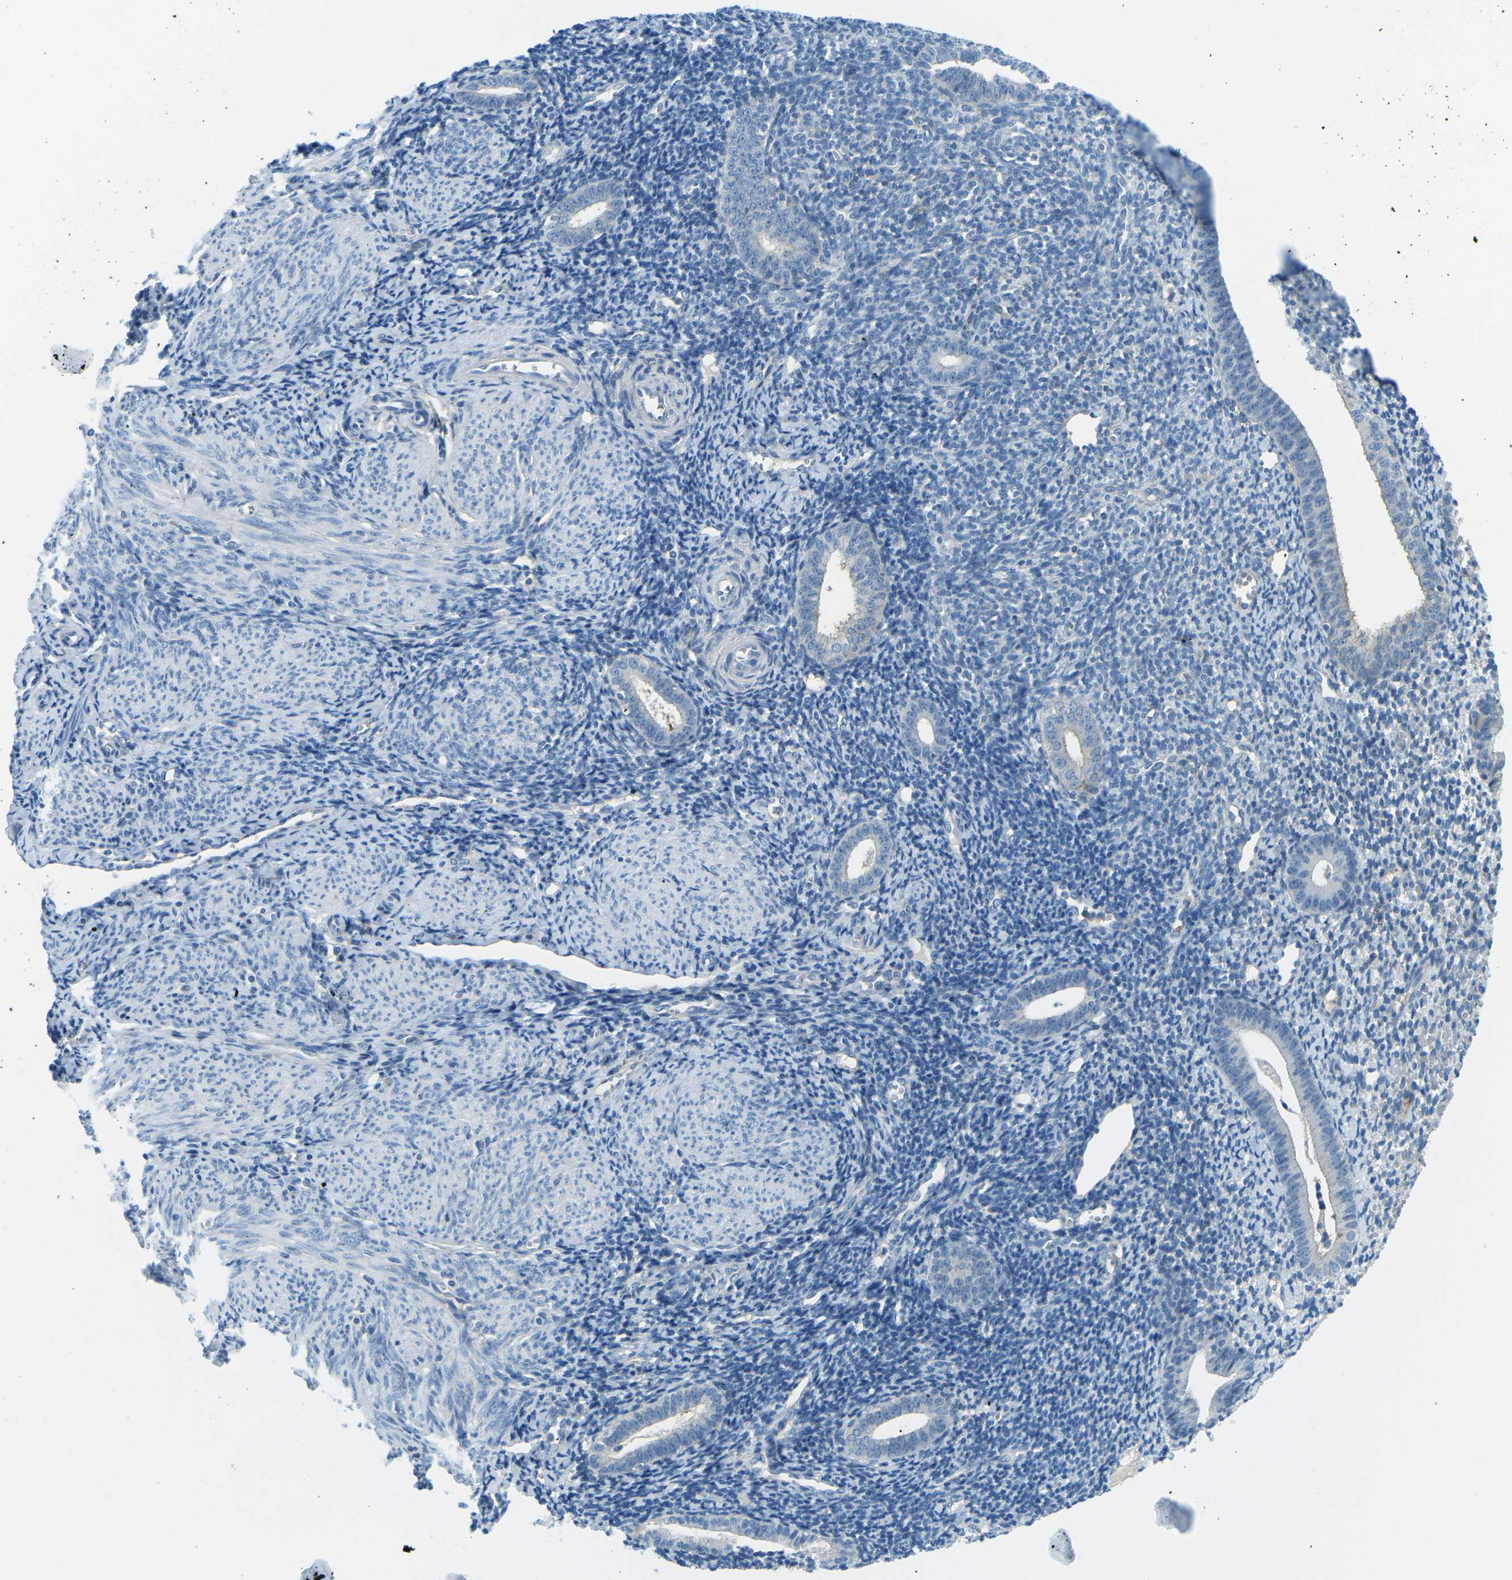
{"staining": {"intensity": "negative", "quantity": "none", "location": "none"}, "tissue": "endometrium", "cell_type": "Cells in endometrial stroma", "image_type": "normal", "snomed": [{"axis": "morphology", "description": "Normal tissue, NOS"}, {"axis": "topography", "description": "Endometrium"}], "caption": "This is an immunohistochemistry (IHC) photomicrograph of unremarkable human endometrium. There is no expression in cells in endometrial stroma.", "gene": "CD47", "patient": {"sex": "female", "age": 50}}